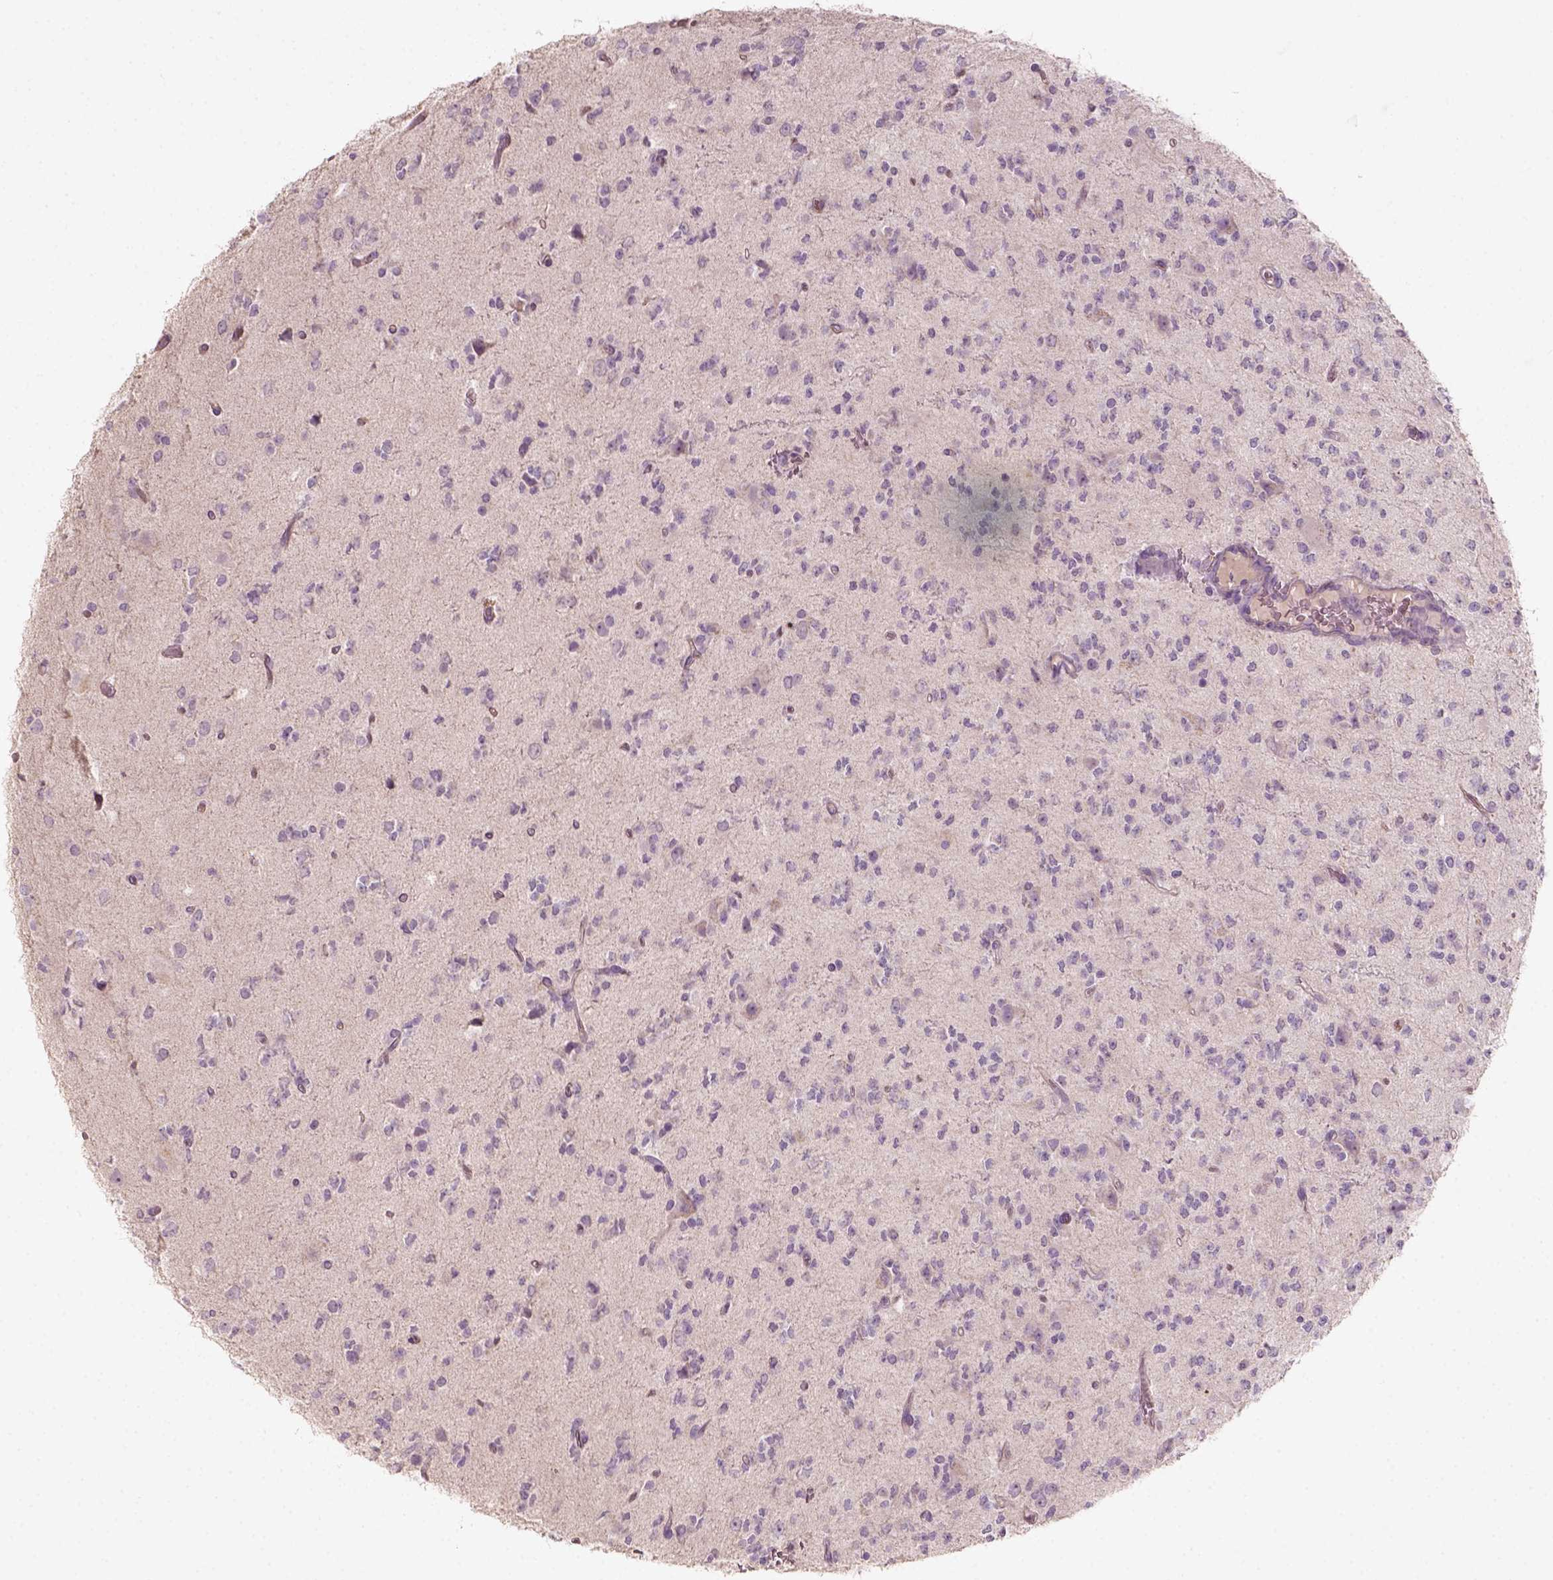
{"staining": {"intensity": "negative", "quantity": "none", "location": "none"}, "tissue": "glioma", "cell_type": "Tumor cells", "image_type": "cancer", "snomed": [{"axis": "morphology", "description": "Glioma, malignant, Low grade"}, {"axis": "topography", "description": "Brain"}], "caption": "Immunohistochemistry (IHC) image of human glioma stained for a protein (brown), which shows no staining in tumor cells. (Stains: DAB (3,3'-diaminobenzidine) IHC with hematoxylin counter stain, Microscopy: brightfield microscopy at high magnification).", "gene": "AQP9", "patient": {"sex": "male", "age": 27}}